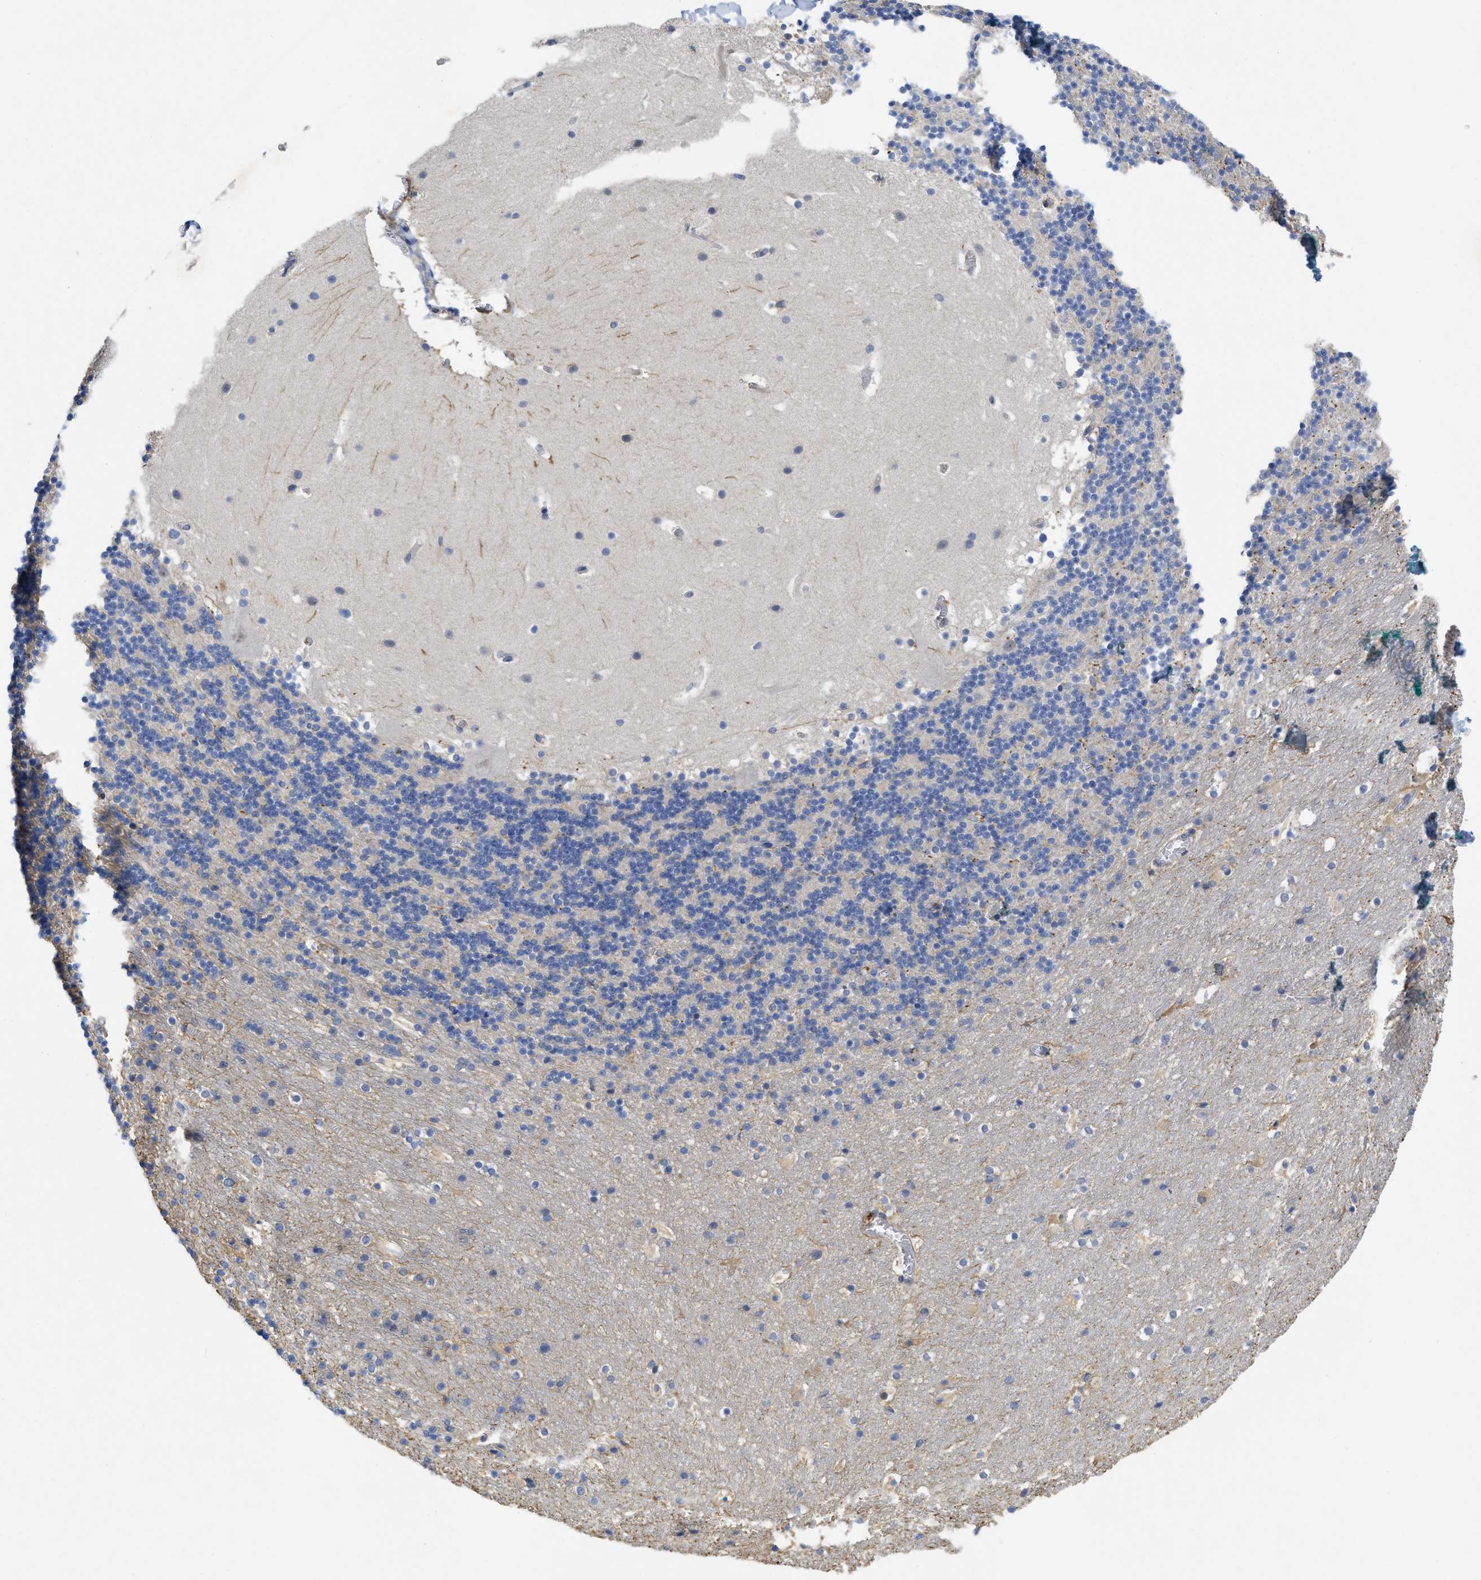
{"staining": {"intensity": "negative", "quantity": "none", "location": "none"}, "tissue": "cerebellum", "cell_type": "Cells in granular layer", "image_type": "normal", "snomed": [{"axis": "morphology", "description": "Normal tissue, NOS"}, {"axis": "topography", "description": "Cerebellum"}], "caption": "Cerebellum stained for a protein using IHC shows no expression cells in granular layer.", "gene": "ARHGEF26", "patient": {"sex": "male", "age": 45}}